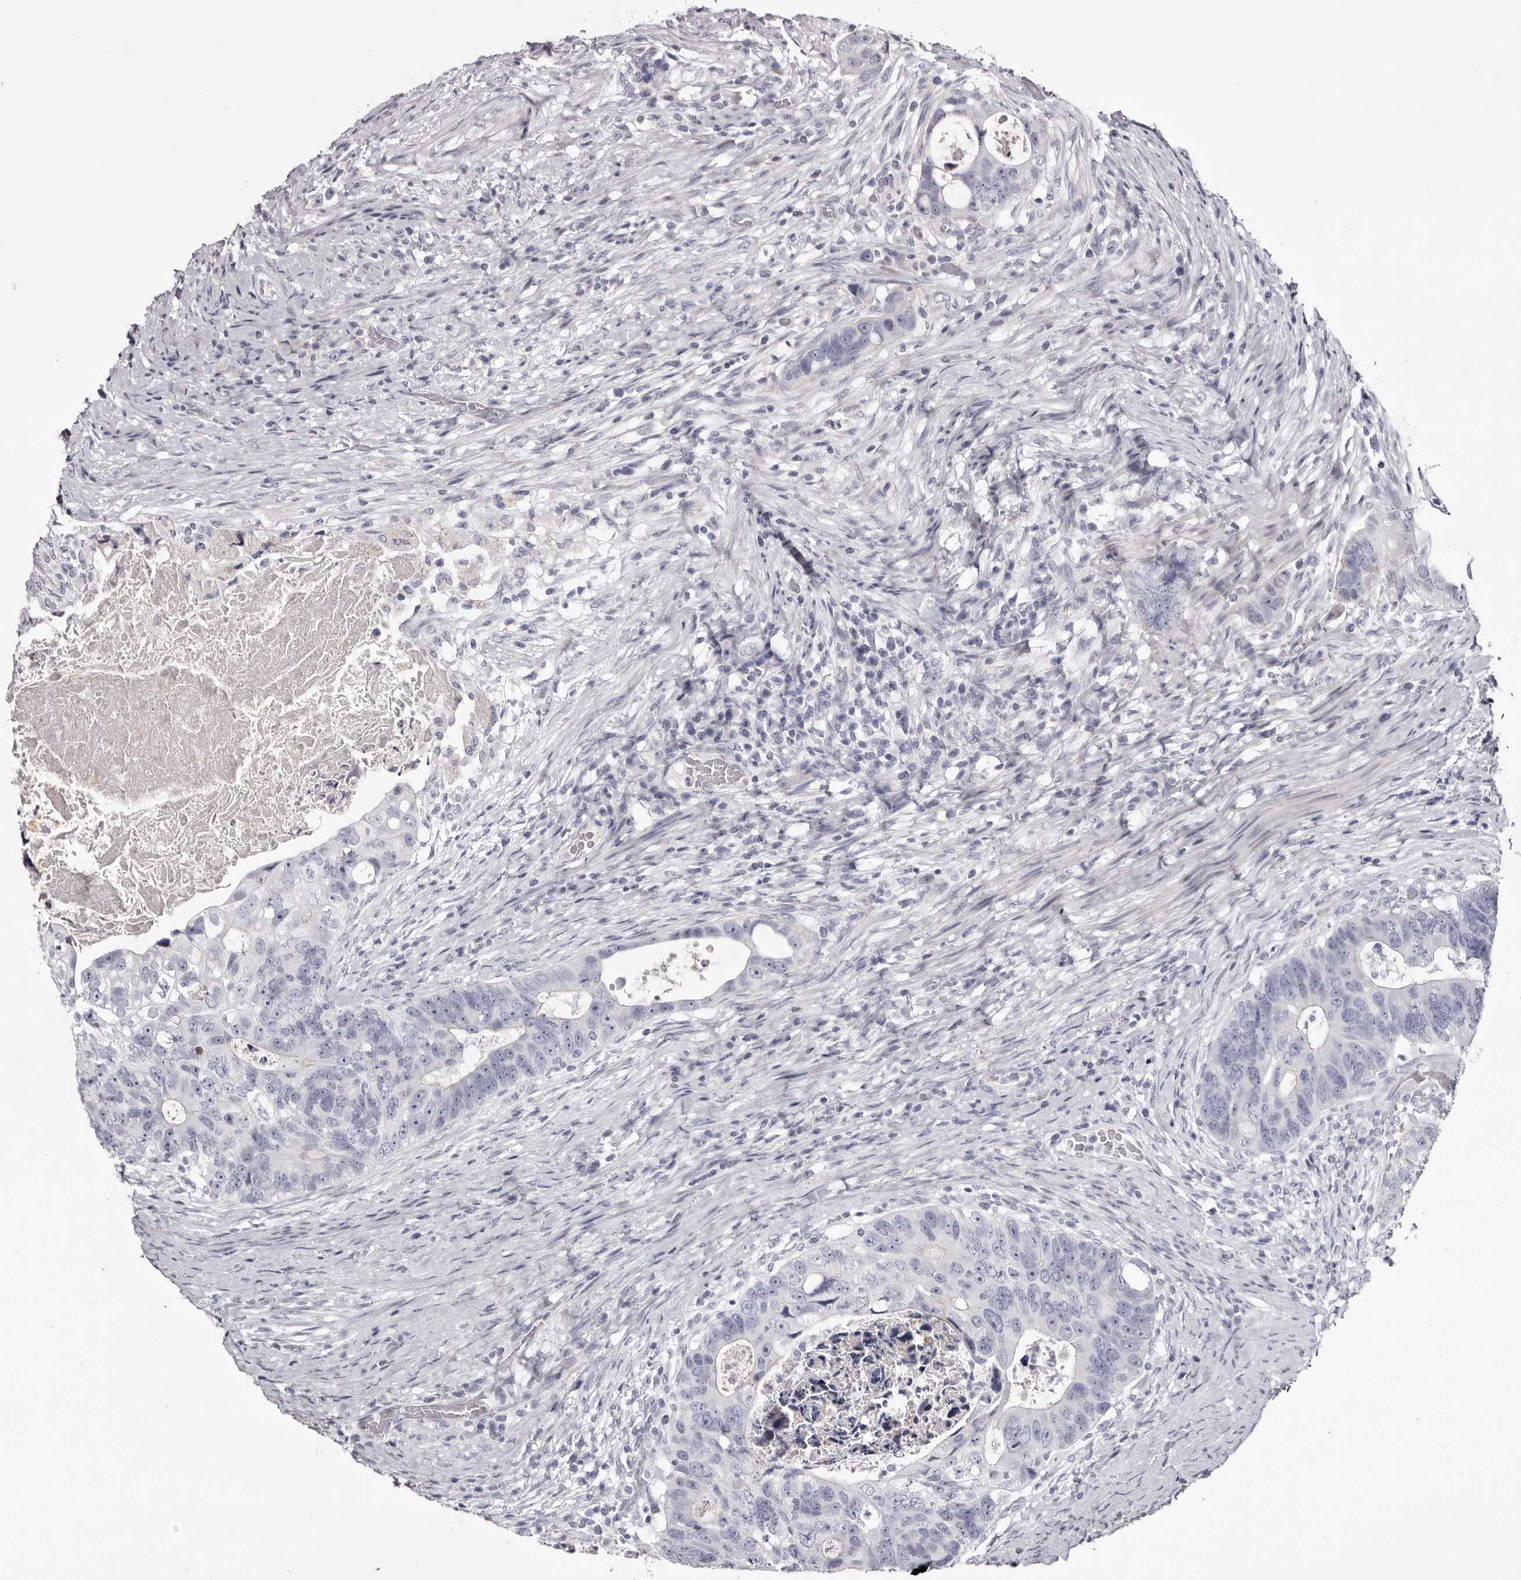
{"staining": {"intensity": "negative", "quantity": "none", "location": "none"}, "tissue": "colorectal cancer", "cell_type": "Tumor cells", "image_type": "cancer", "snomed": [{"axis": "morphology", "description": "Adenocarcinoma, NOS"}, {"axis": "topography", "description": "Rectum"}], "caption": "Tumor cells show no significant protein positivity in adenocarcinoma (colorectal).", "gene": "CA6", "patient": {"sex": "male", "age": 59}}